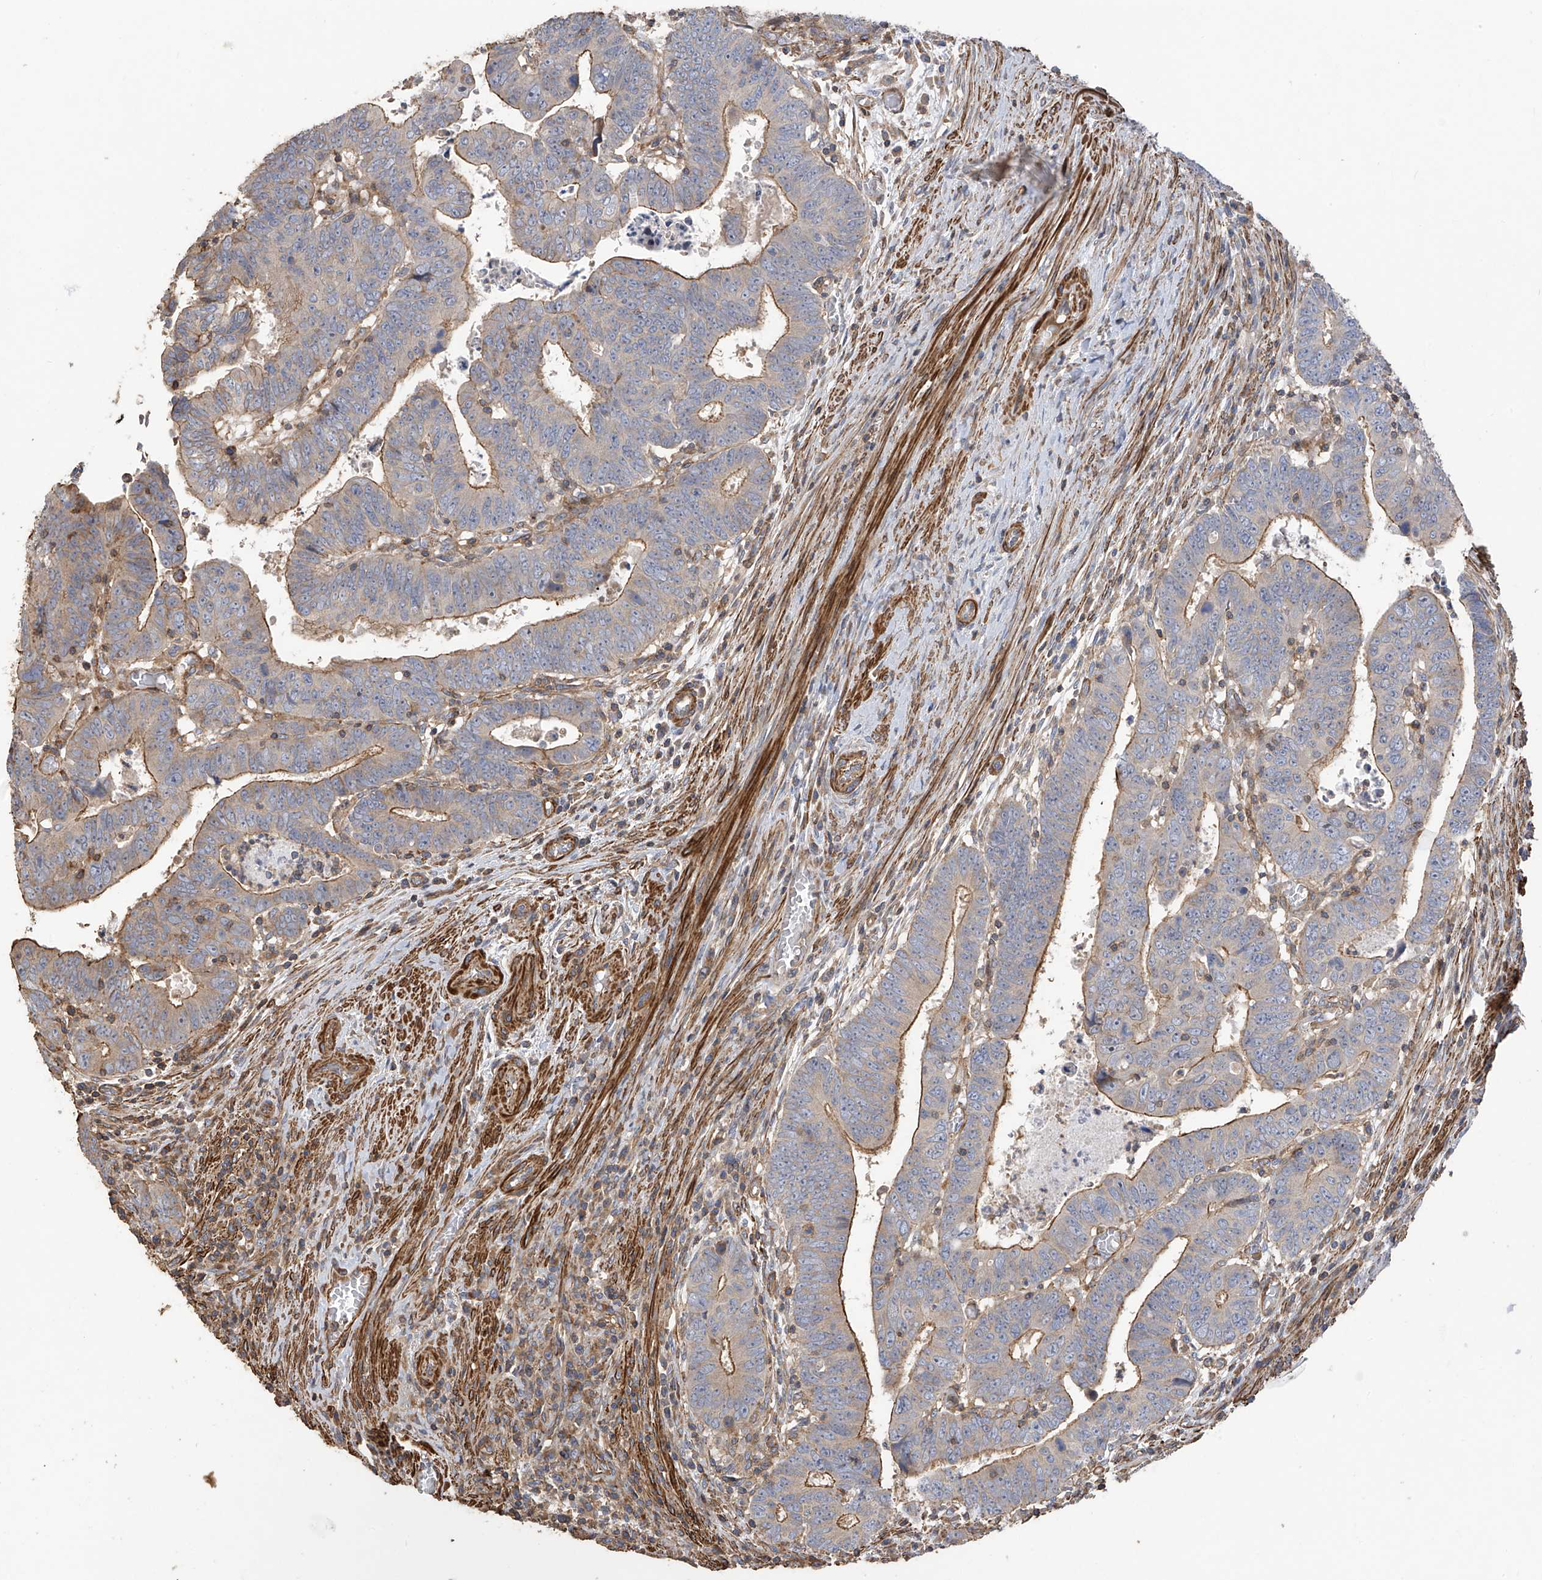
{"staining": {"intensity": "moderate", "quantity": "25%-75%", "location": "cytoplasmic/membranous"}, "tissue": "colorectal cancer", "cell_type": "Tumor cells", "image_type": "cancer", "snomed": [{"axis": "morphology", "description": "Normal tissue, NOS"}, {"axis": "morphology", "description": "Adenocarcinoma, NOS"}, {"axis": "topography", "description": "Rectum"}], "caption": "IHC of colorectal cancer (adenocarcinoma) reveals medium levels of moderate cytoplasmic/membranous staining in approximately 25%-75% of tumor cells.", "gene": "SLC43A3", "patient": {"sex": "female", "age": 65}}